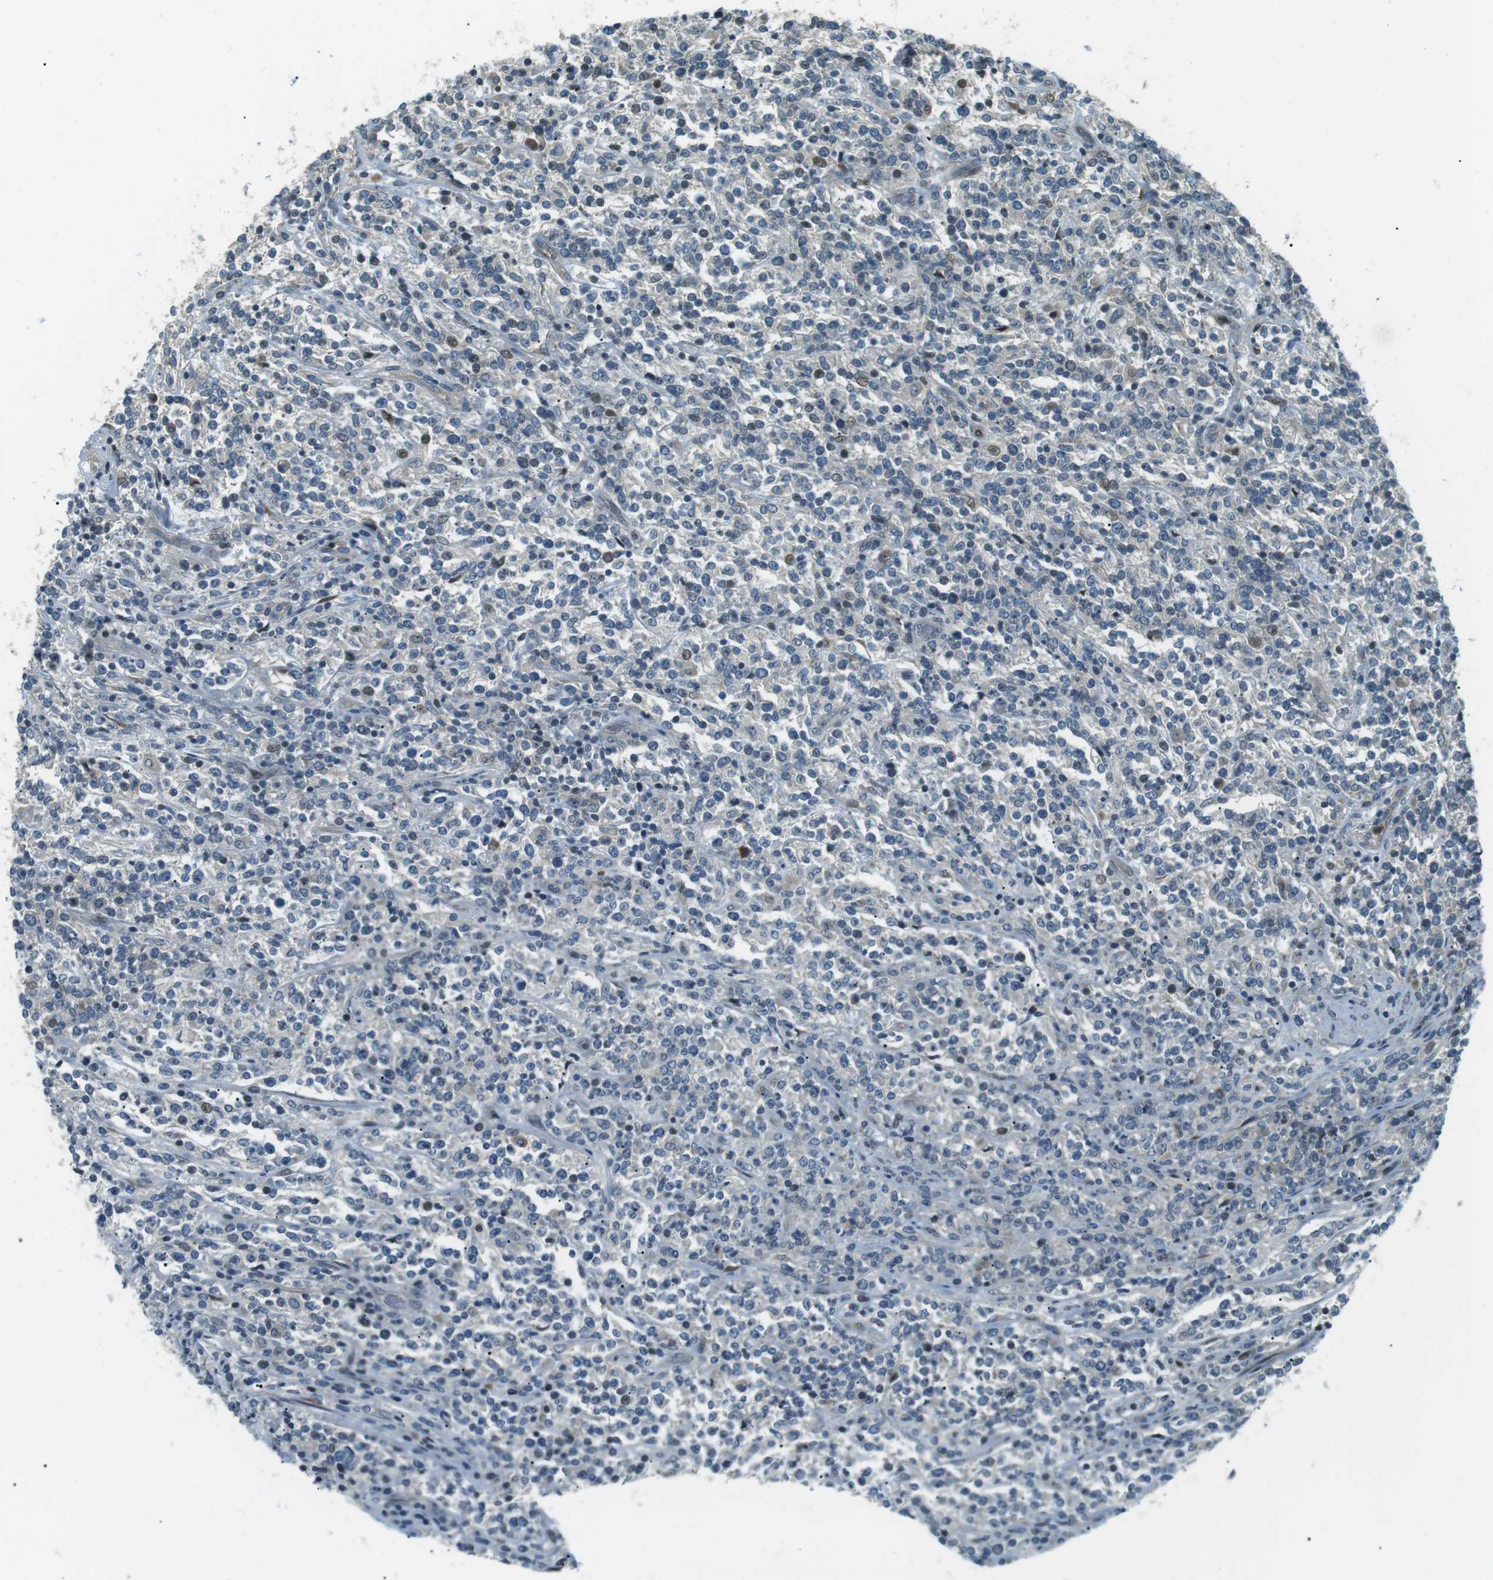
{"staining": {"intensity": "weak", "quantity": "<25%", "location": "nuclear"}, "tissue": "lymphoma", "cell_type": "Tumor cells", "image_type": "cancer", "snomed": [{"axis": "morphology", "description": "Malignant lymphoma, non-Hodgkin's type, High grade"}, {"axis": "topography", "description": "Soft tissue"}], "caption": "The photomicrograph demonstrates no significant staining in tumor cells of lymphoma.", "gene": "TMEM74", "patient": {"sex": "male", "age": 18}}